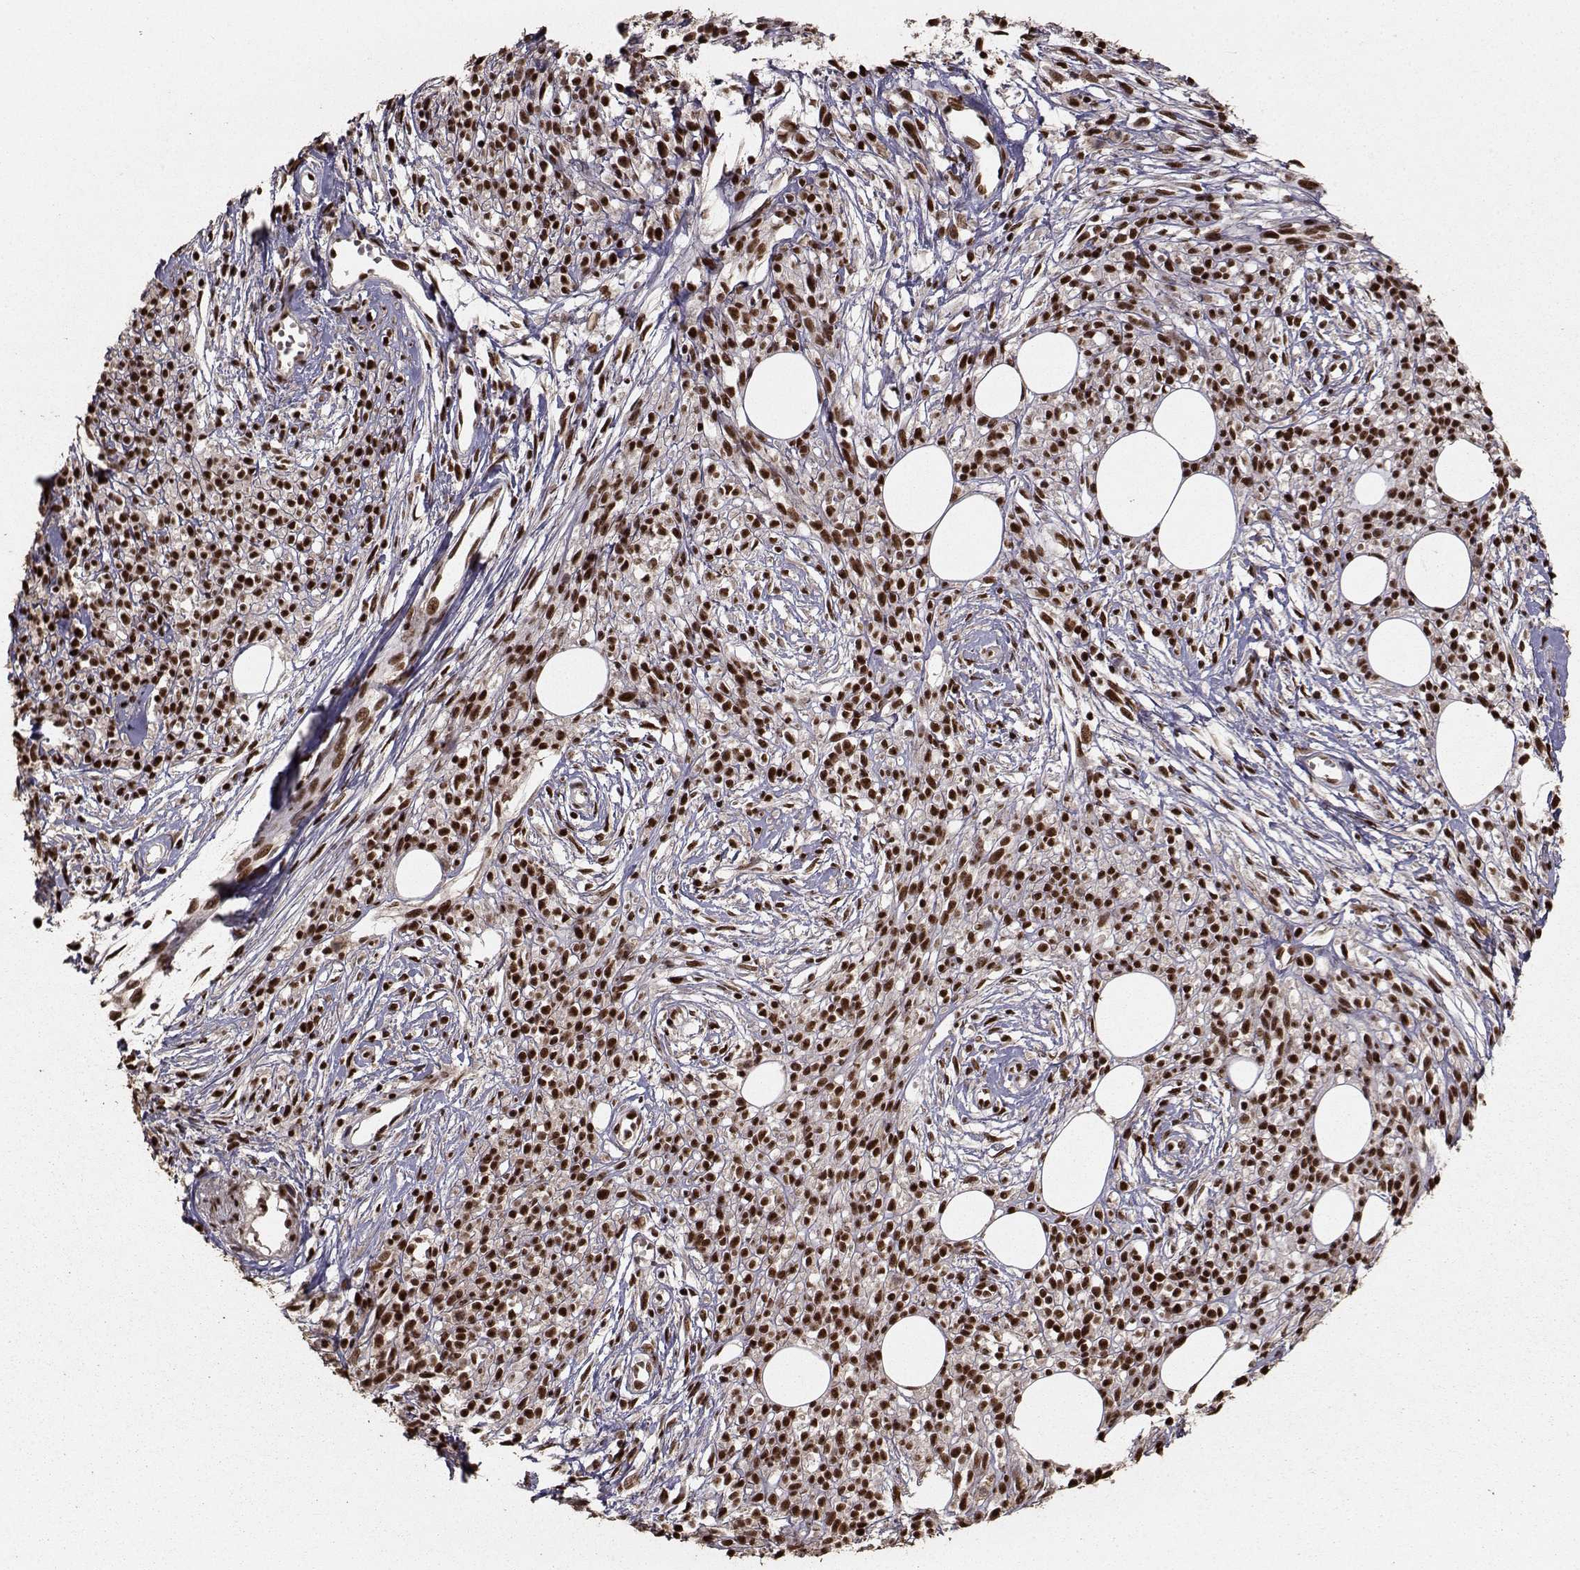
{"staining": {"intensity": "strong", "quantity": ">75%", "location": "nuclear"}, "tissue": "melanoma", "cell_type": "Tumor cells", "image_type": "cancer", "snomed": [{"axis": "morphology", "description": "Malignant melanoma, NOS"}, {"axis": "topography", "description": "Skin"}, {"axis": "topography", "description": "Skin of trunk"}], "caption": "Immunohistochemistry photomicrograph of human melanoma stained for a protein (brown), which displays high levels of strong nuclear expression in about >75% of tumor cells.", "gene": "SF1", "patient": {"sex": "male", "age": 74}}